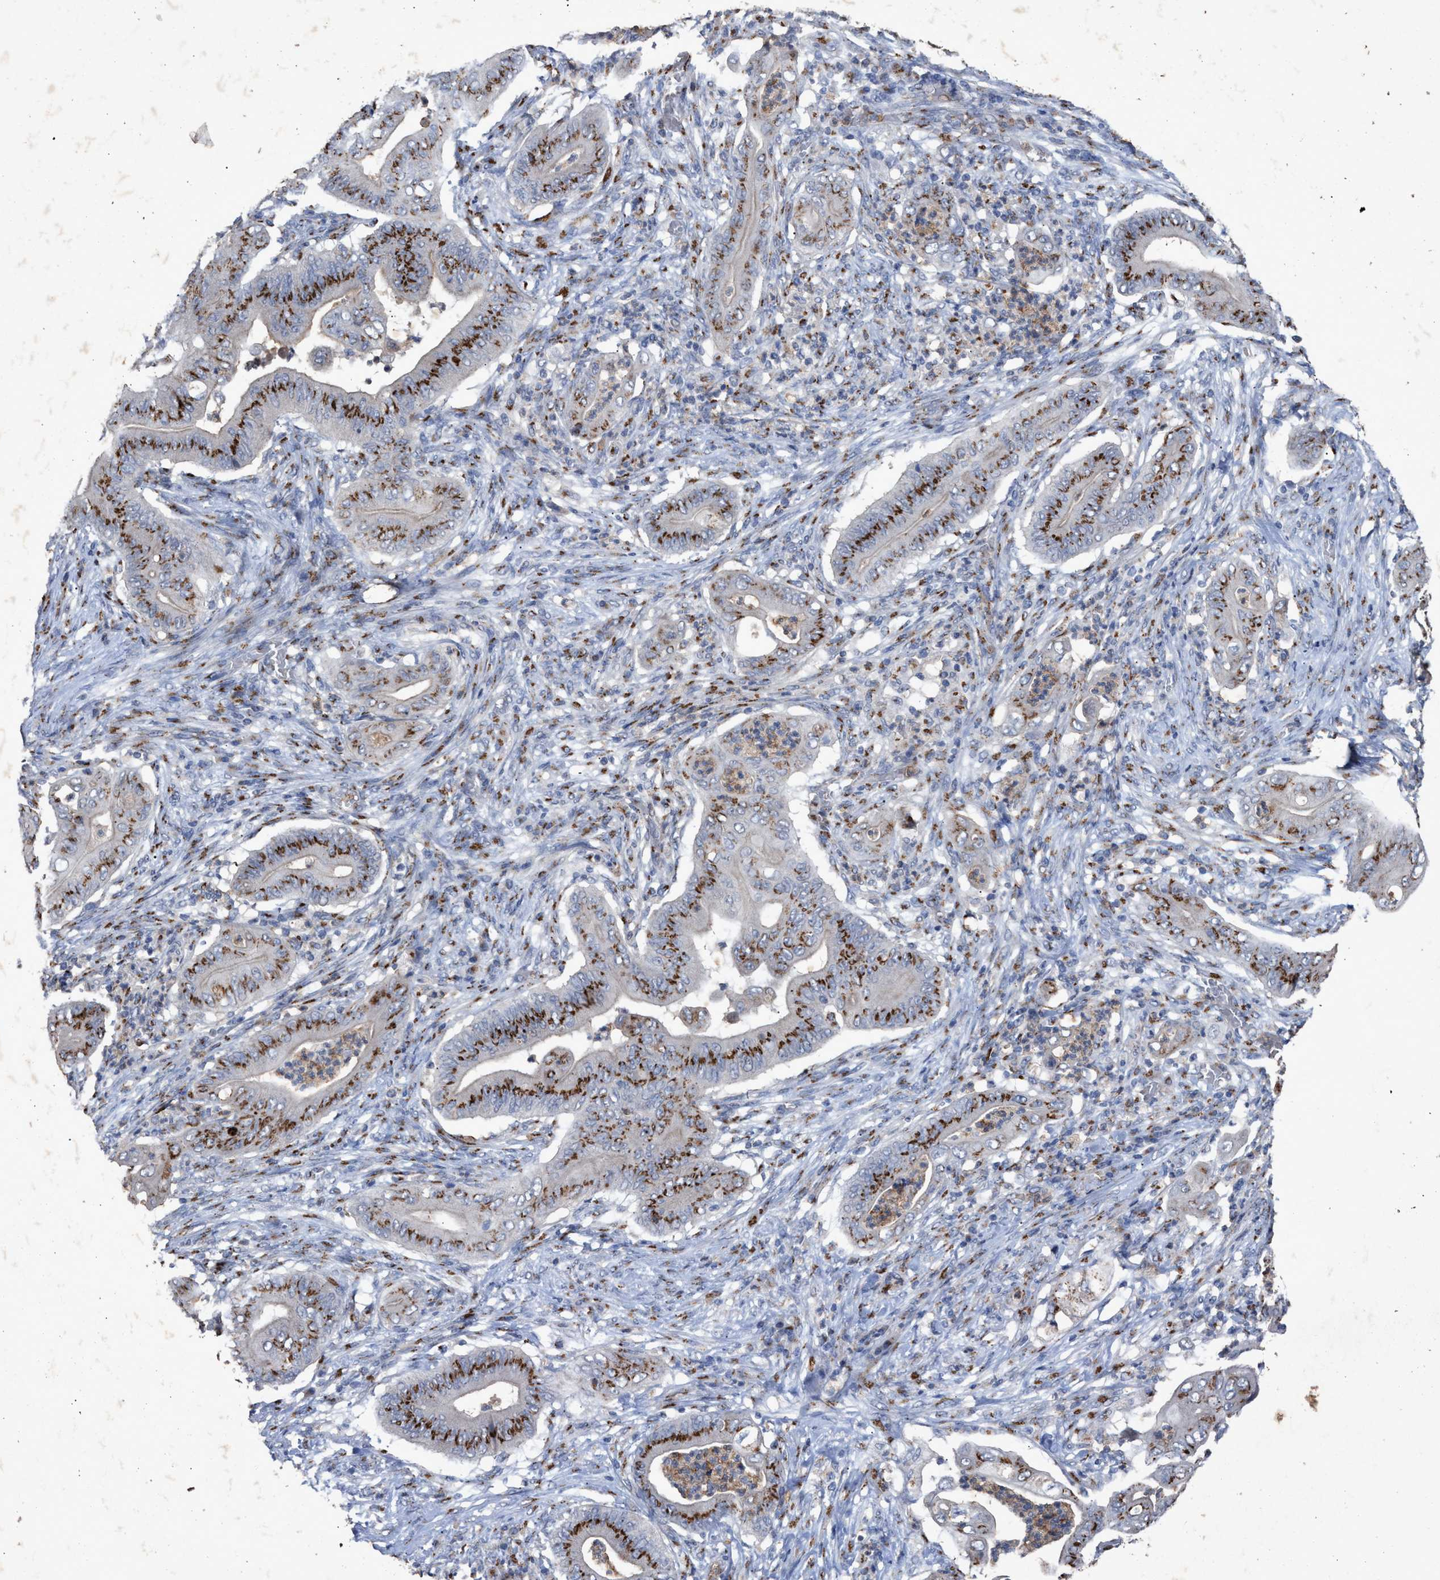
{"staining": {"intensity": "strong", "quantity": ">75%", "location": "cytoplasmic/membranous"}, "tissue": "stomach cancer", "cell_type": "Tumor cells", "image_type": "cancer", "snomed": [{"axis": "morphology", "description": "Adenocarcinoma, NOS"}, {"axis": "topography", "description": "Stomach"}], "caption": "A histopathology image of stomach adenocarcinoma stained for a protein demonstrates strong cytoplasmic/membranous brown staining in tumor cells.", "gene": "MAN2A1", "patient": {"sex": "female", "age": 73}}